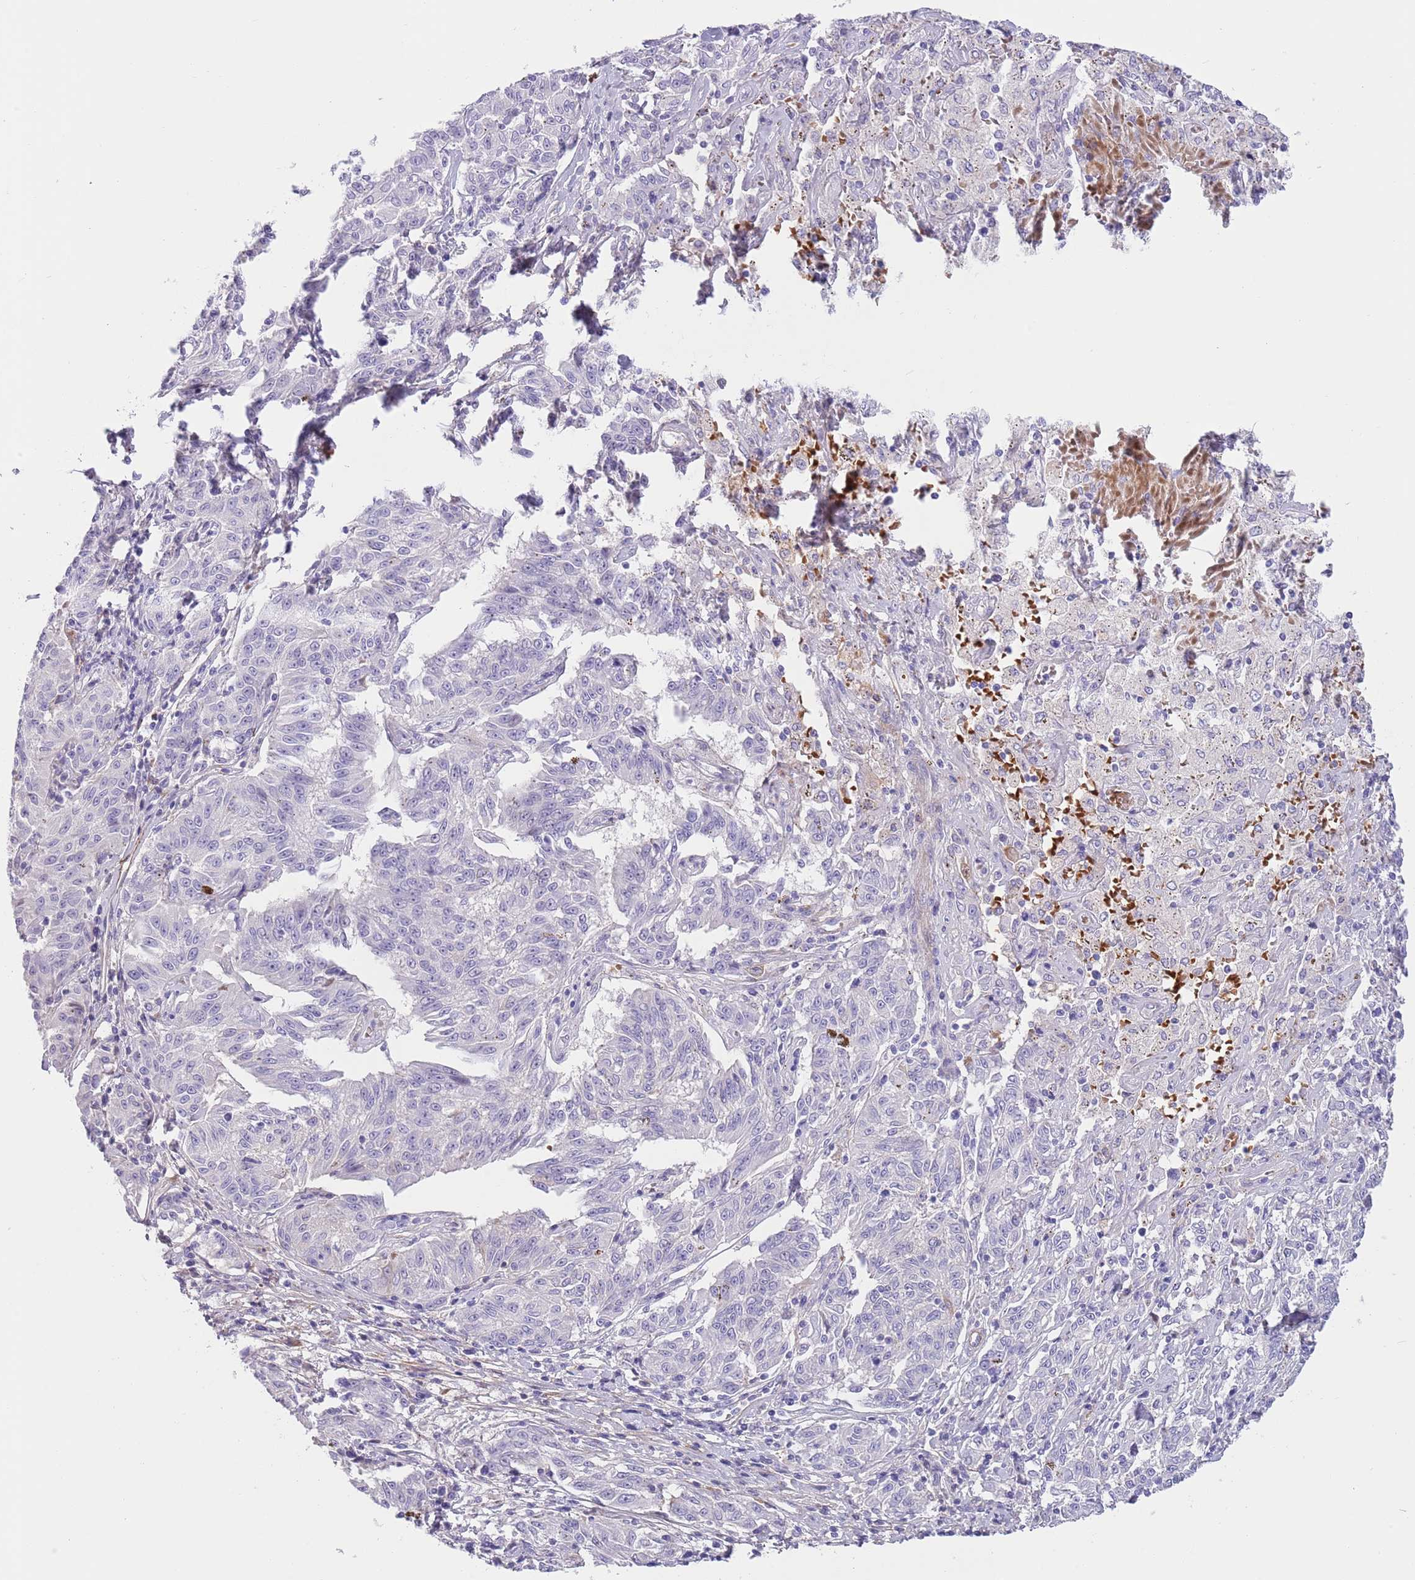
{"staining": {"intensity": "negative", "quantity": "none", "location": "none"}, "tissue": "melanoma", "cell_type": "Tumor cells", "image_type": "cancer", "snomed": [{"axis": "morphology", "description": "Malignant melanoma, NOS"}, {"axis": "topography", "description": "Skin"}], "caption": "A histopathology image of human malignant melanoma is negative for staining in tumor cells.", "gene": "LEPROTL1", "patient": {"sex": "female", "age": 72}}